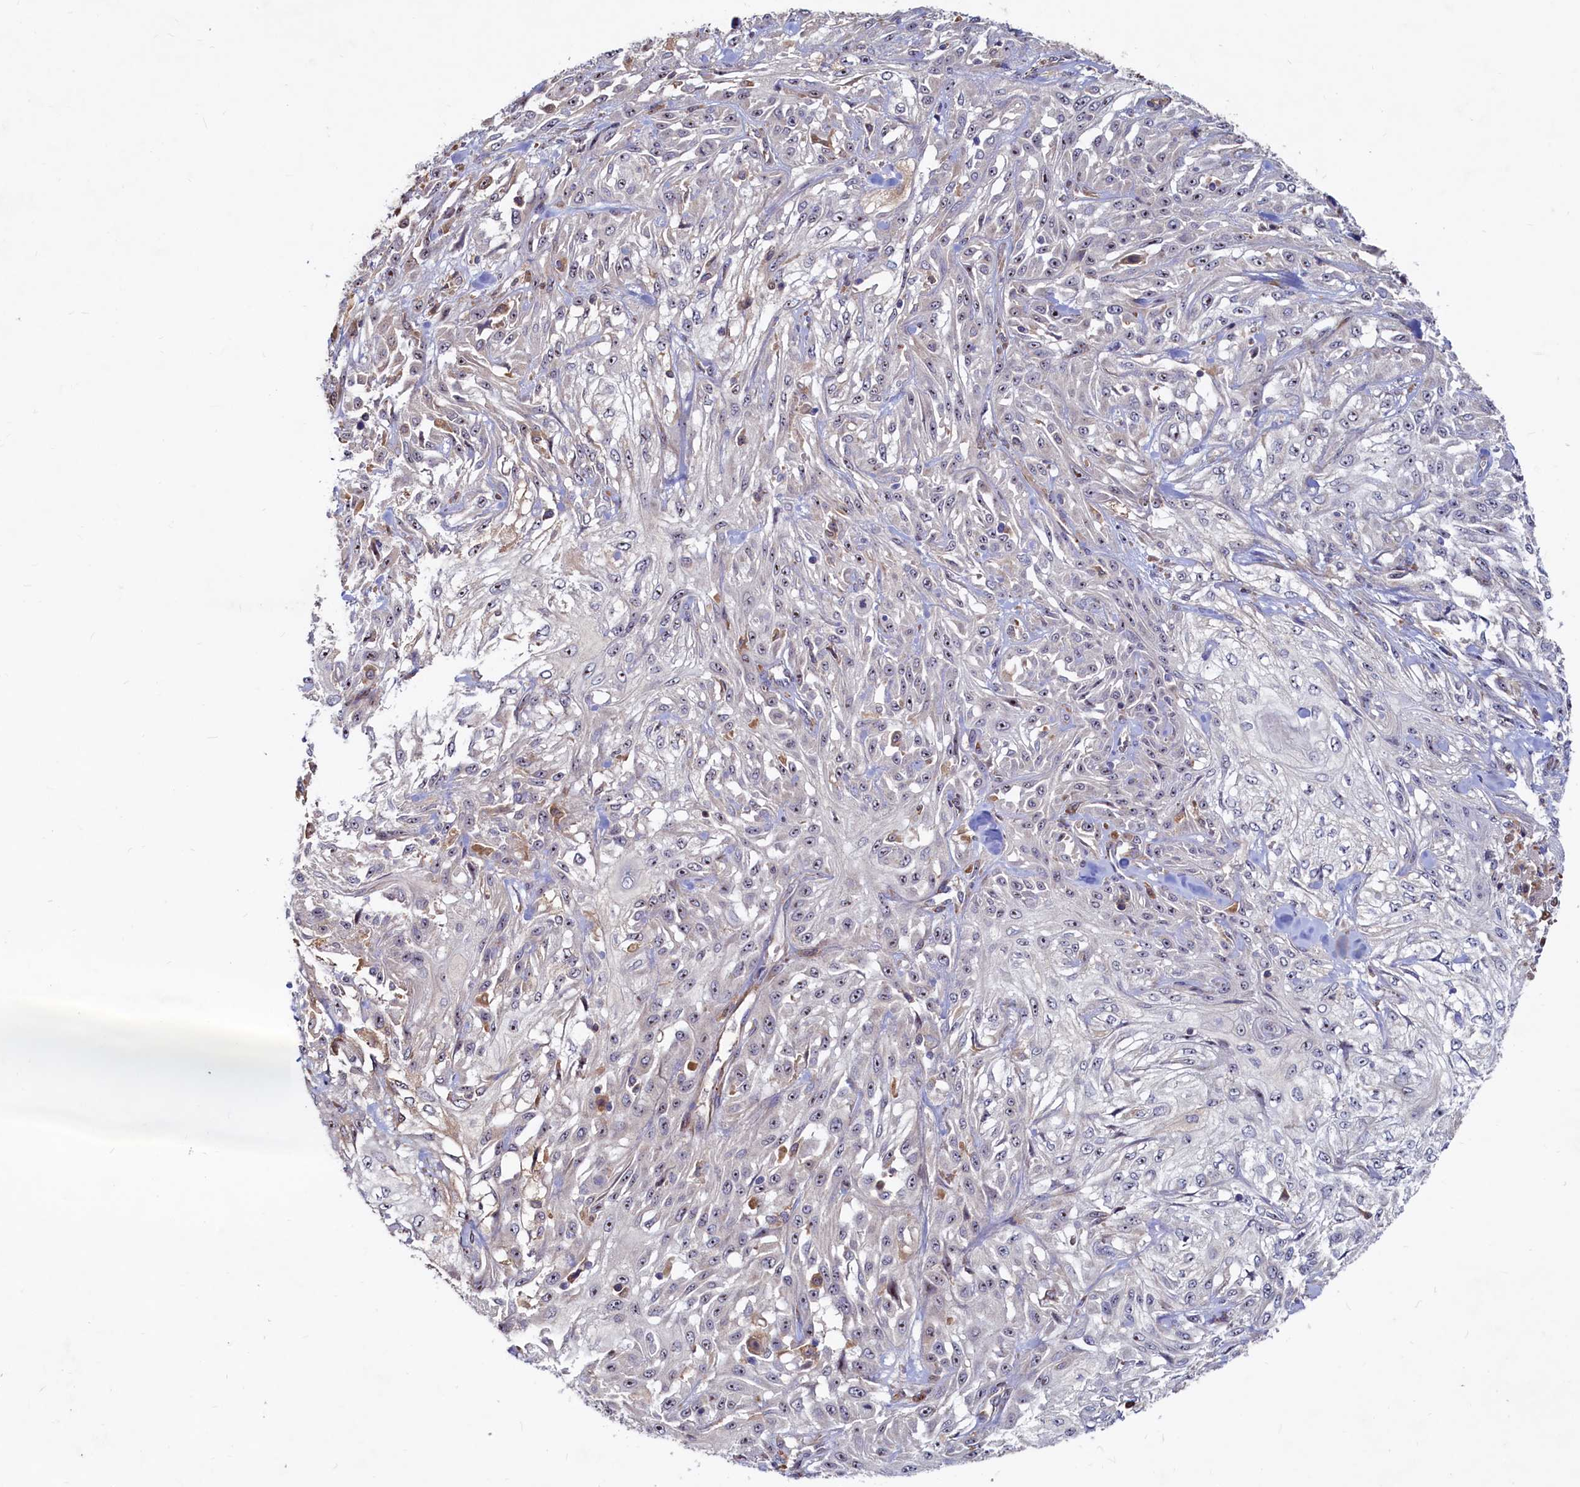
{"staining": {"intensity": "weak", "quantity": "25%-75%", "location": "nuclear"}, "tissue": "skin cancer", "cell_type": "Tumor cells", "image_type": "cancer", "snomed": [{"axis": "morphology", "description": "Squamous cell carcinoma, NOS"}, {"axis": "morphology", "description": "Squamous cell carcinoma, metastatic, NOS"}, {"axis": "topography", "description": "Skin"}, {"axis": "topography", "description": "Lymph node"}], "caption": "High-magnification brightfield microscopy of squamous cell carcinoma (skin) stained with DAB (brown) and counterstained with hematoxylin (blue). tumor cells exhibit weak nuclear positivity is identified in approximately25%-75% of cells.", "gene": "RGS7BP", "patient": {"sex": "male", "age": 75}}